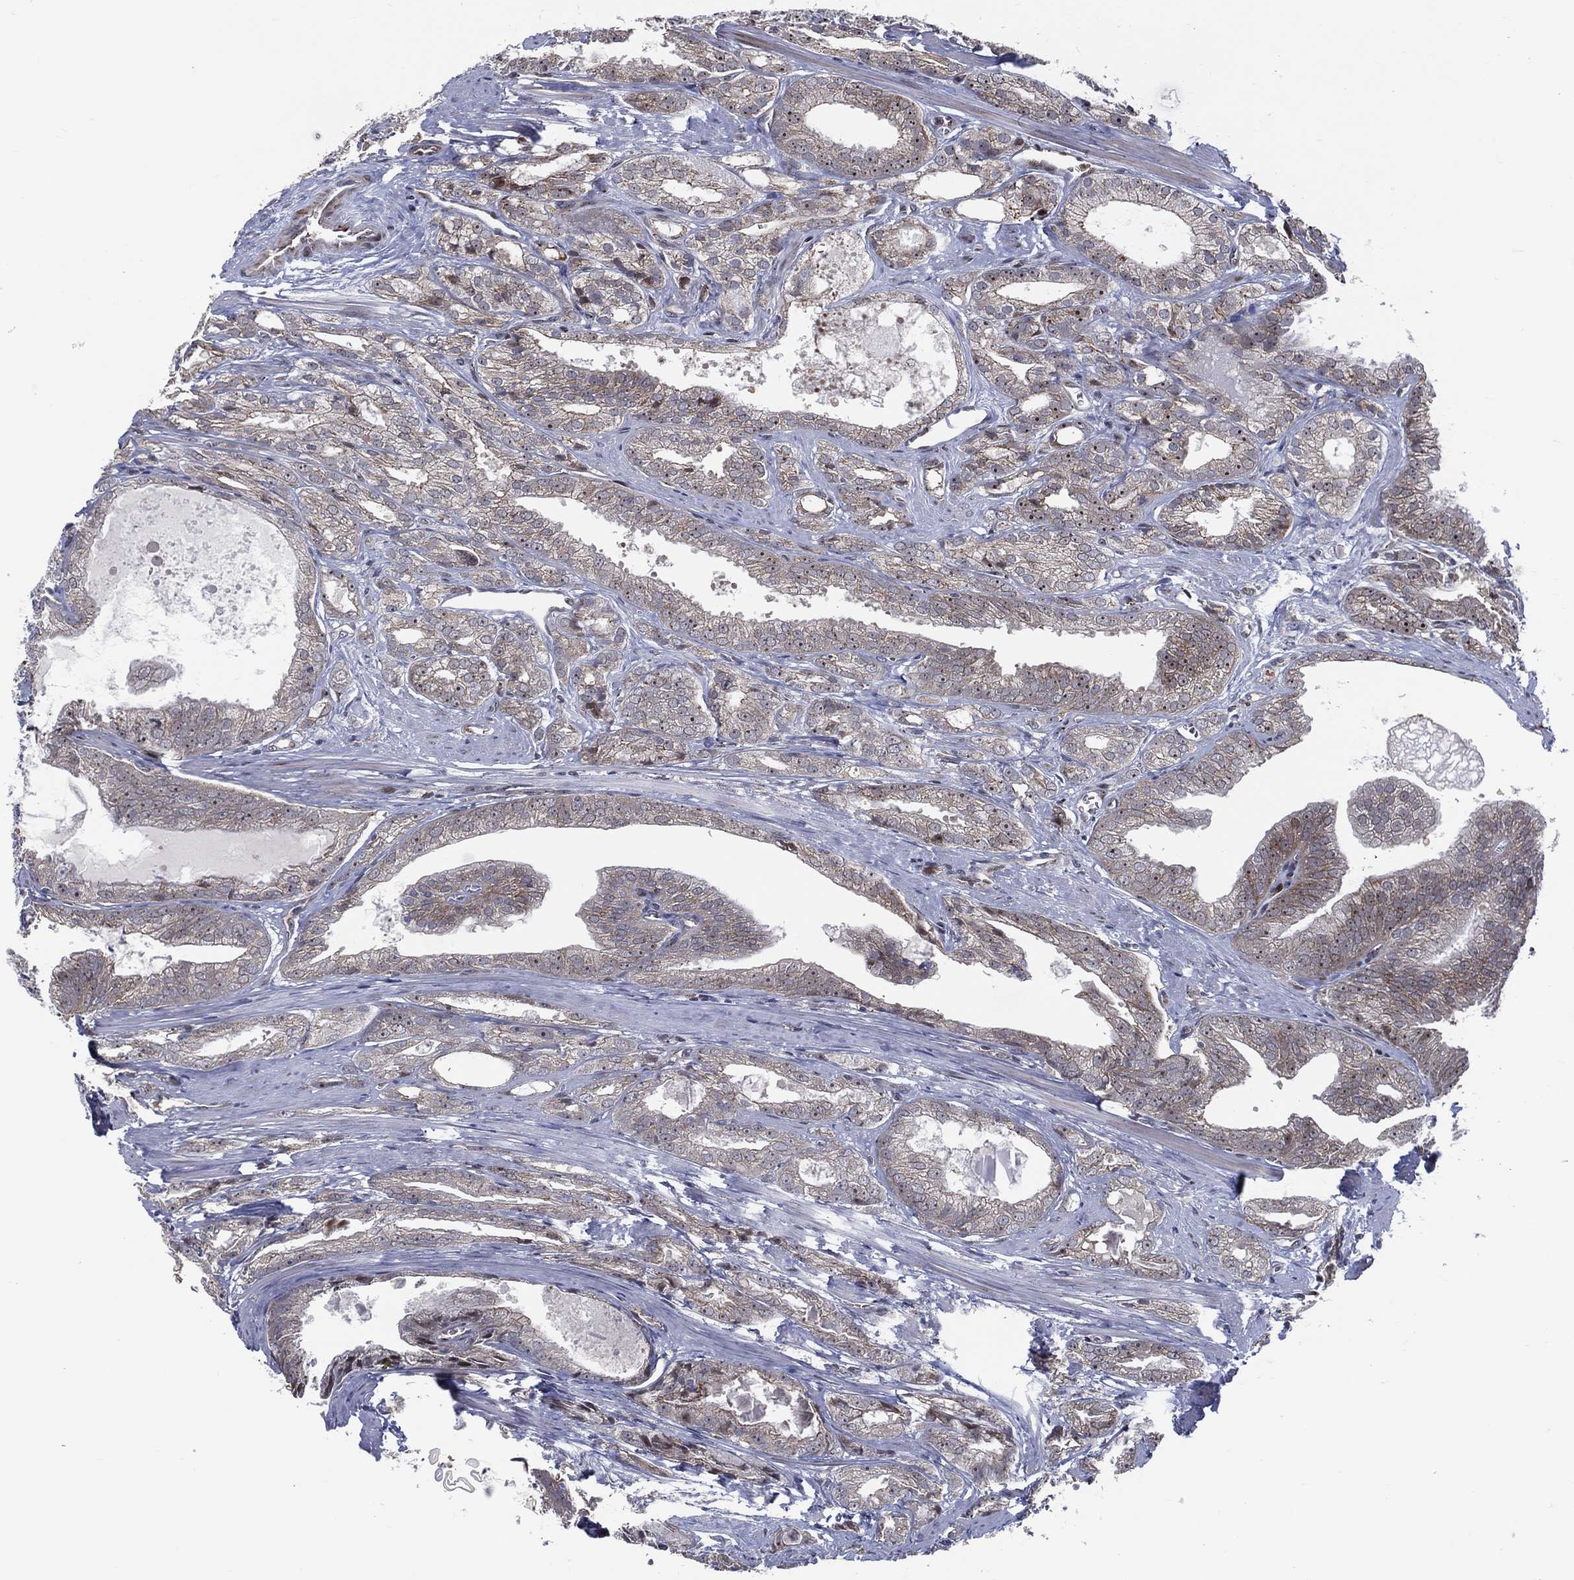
{"staining": {"intensity": "negative", "quantity": "none", "location": "none"}, "tissue": "prostate cancer", "cell_type": "Tumor cells", "image_type": "cancer", "snomed": [{"axis": "morphology", "description": "Adenocarcinoma, NOS"}, {"axis": "morphology", "description": "Adenocarcinoma, High grade"}, {"axis": "topography", "description": "Prostate"}], "caption": "Tumor cells show no significant protein expression in prostate adenocarcinoma. Brightfield microscopy of immunohistochemistry stained with DAB (brown) and hematoxylin (blue), captured at high magnification.", "gene": "VHL", "patient": {"sex": "male", "age": 70}}